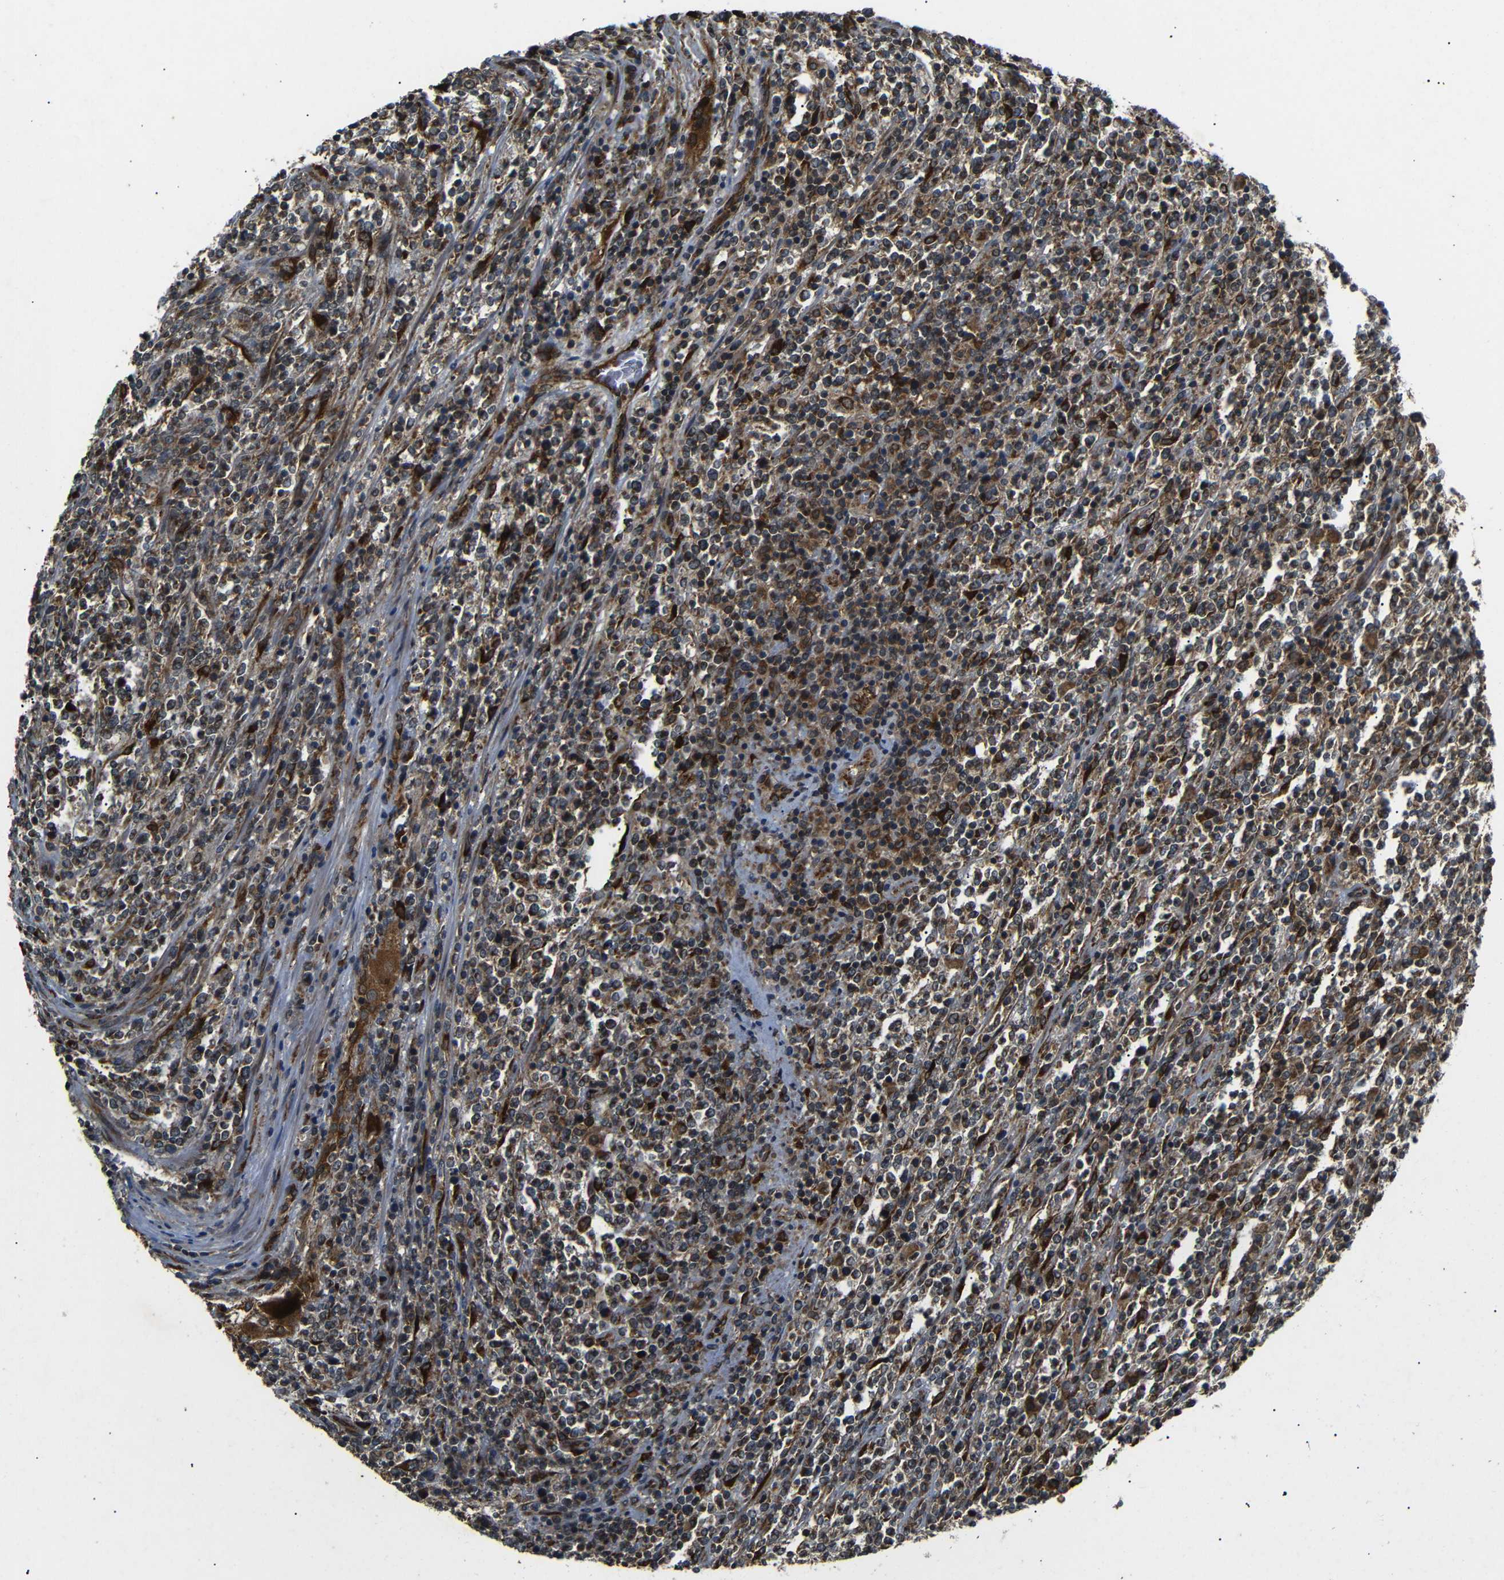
{"staining": {"intensity": "moderate", "quantity": ">75%", "location": "cytoplasmic/membranous"}, "tissue": "lymphoma", "cell_type": "Tumor cells", "image_type": "cancer", "snomed": [{"axis": "morphology", "description": "Malignant lymphoma, non-Hodgkin's type, High grade"}, {"axis": "topography", "description": "Soft tissue"}], "caption": "Human high-grade malignant lymphoma, non-Hodgkin's type stained for a protein (brown) demonstrates moderate cytoplasmic/membranous positive staining in approximately >75% of tumor cells.", "gene": "TRPC1", "patient": {"sex": "male", "age": 18}}